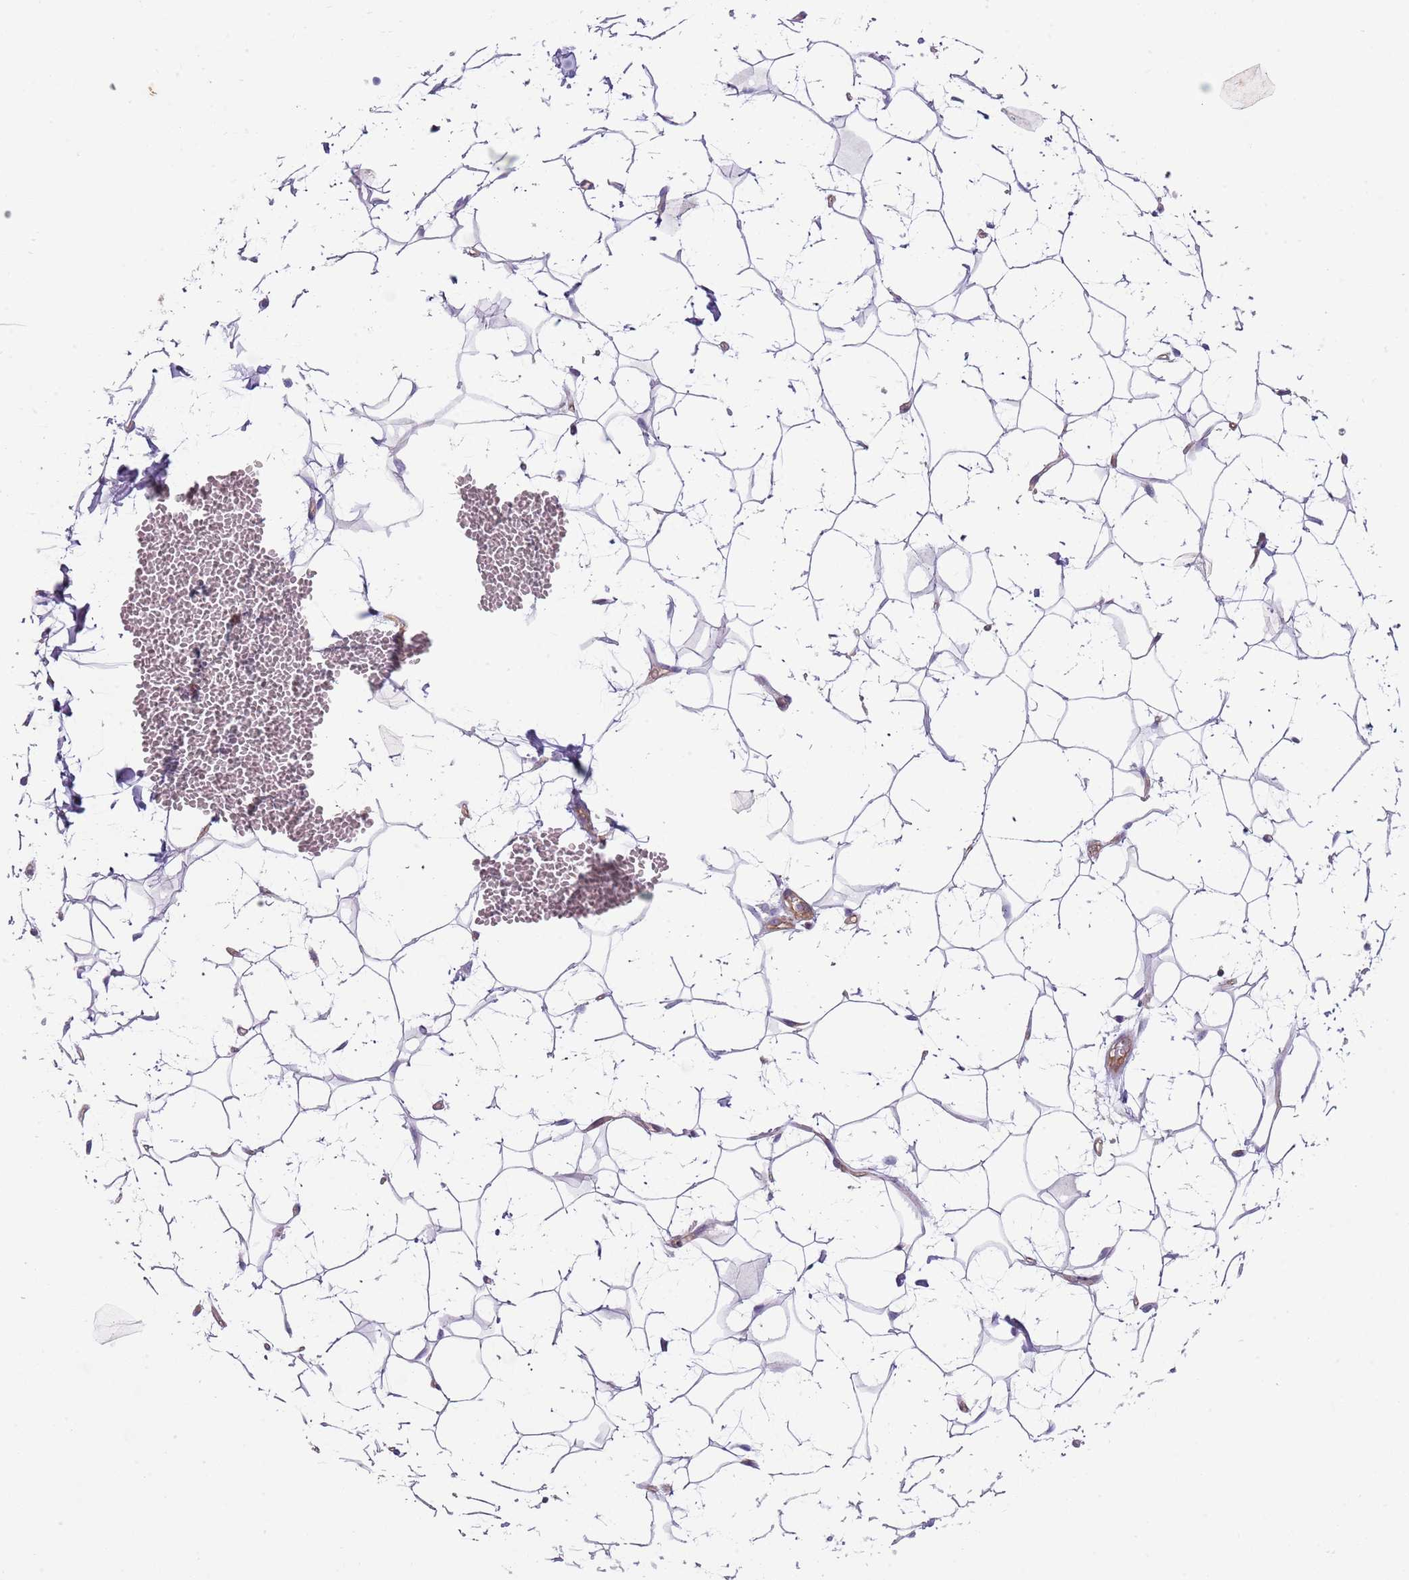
{"staining": {"intensity": "negative", "quantity": "none", "location": "none"}, "tissue": "adipose tissue", "cell_type": "Adipocytes", "image_type": "normal", "snomed": [{"axis": "morphology", "description": "Normal tissue, NOS"}, {"axis": "topography", "description": "Breast"}], "caption": "Immunohistochemistry (IHC) of normal human adipose tissue displays no expression in adipocytes.", "gene": "GNAI1", "patient": {"sex": "female", "age": 26}}